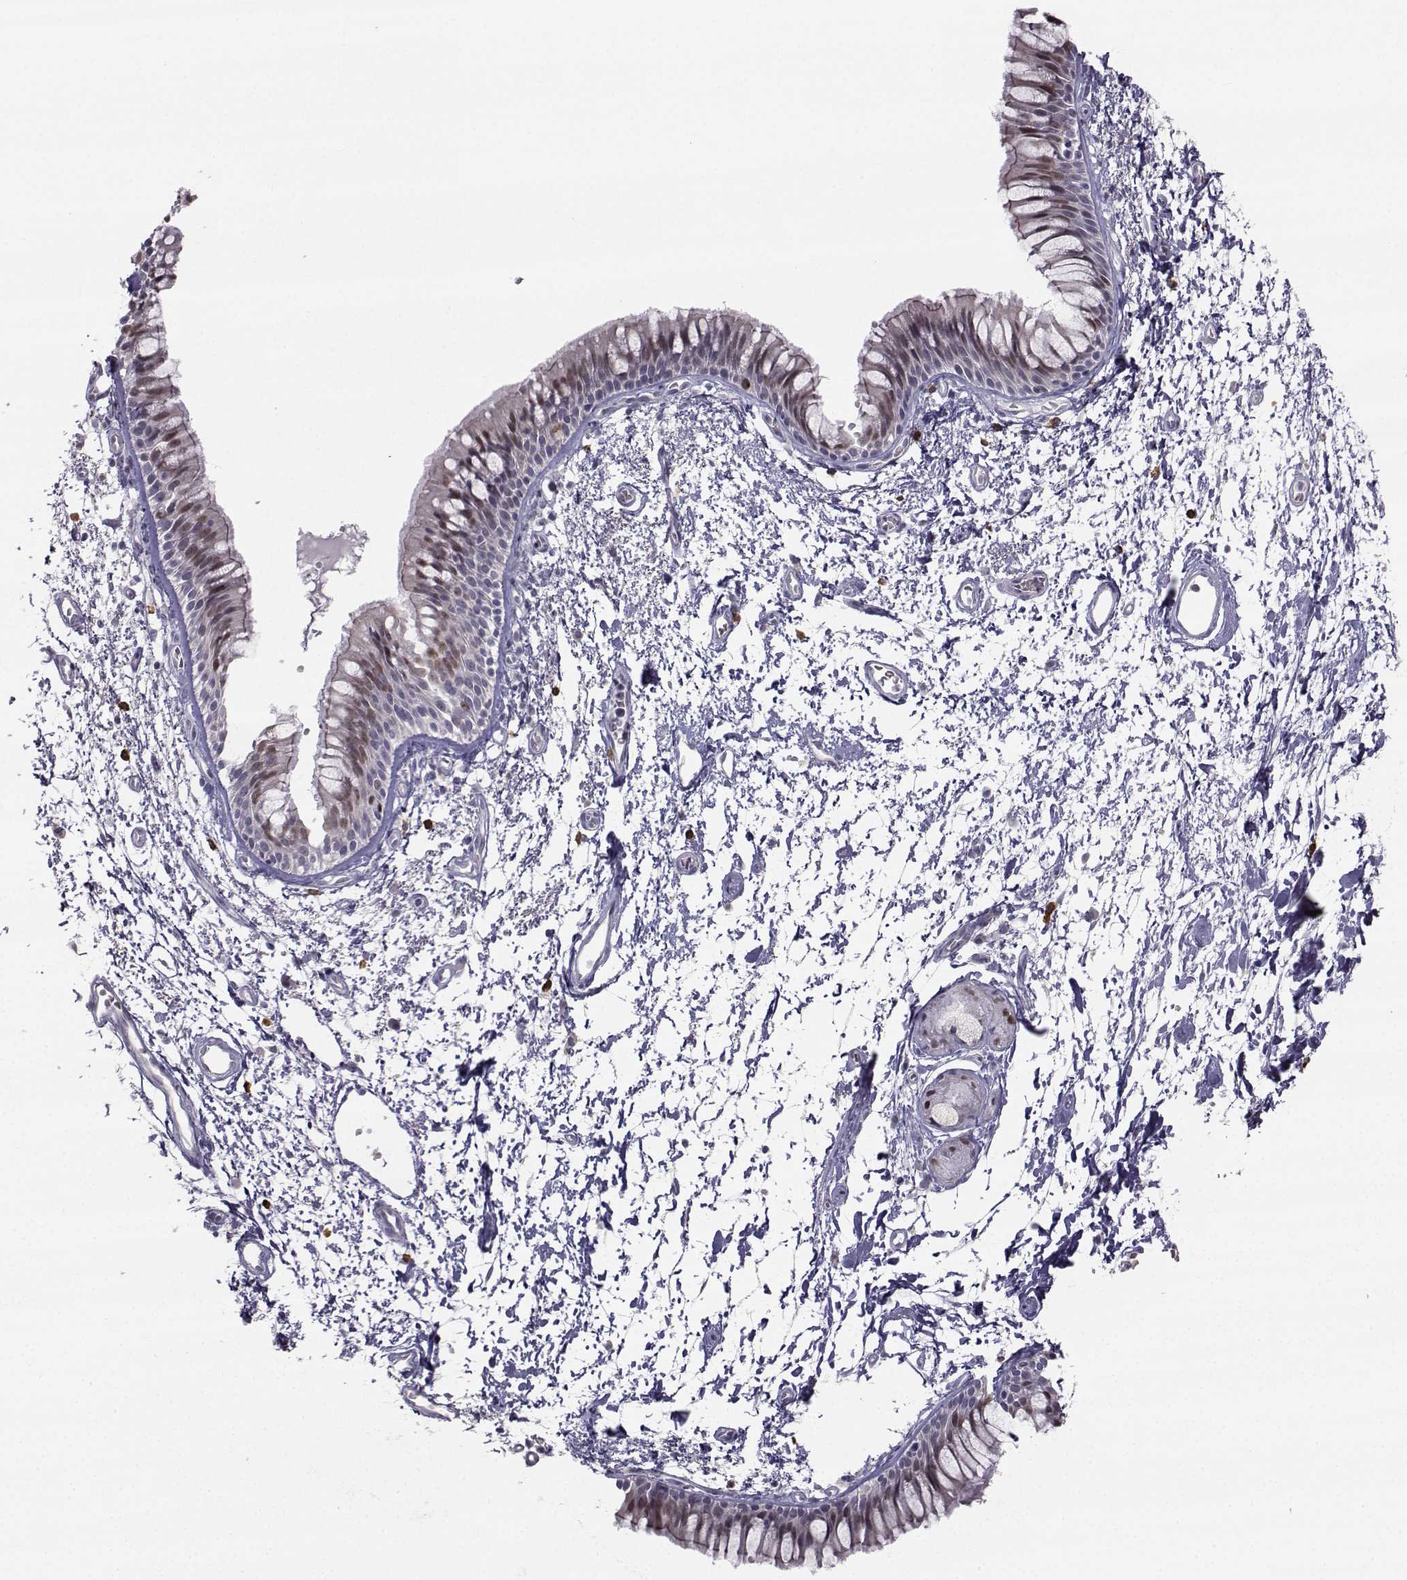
{"staining": {"intensity": "moderate", "quantity": "<25%", "location": "nuclear"}, "tissue": "bronchus", "cell_type": "Respiratory epithelial cells", "image_type": "normal", "snomed": [{"axis": "morphology", "description": "Normal tissue, NOS"}, {"axis": "topography", "description": "Cartilage tissue"}, {"axis": "topography", "description": "Bronchus"}], "caption": "Protein expression analysis of unremarkable bronchus displays moderate nuclear expression in approximately <25% of respiratory epithelial cells. Nuclei are stained in blue.", "gene": "LRP8", "patient": {"sex": "male", "age": 66}}